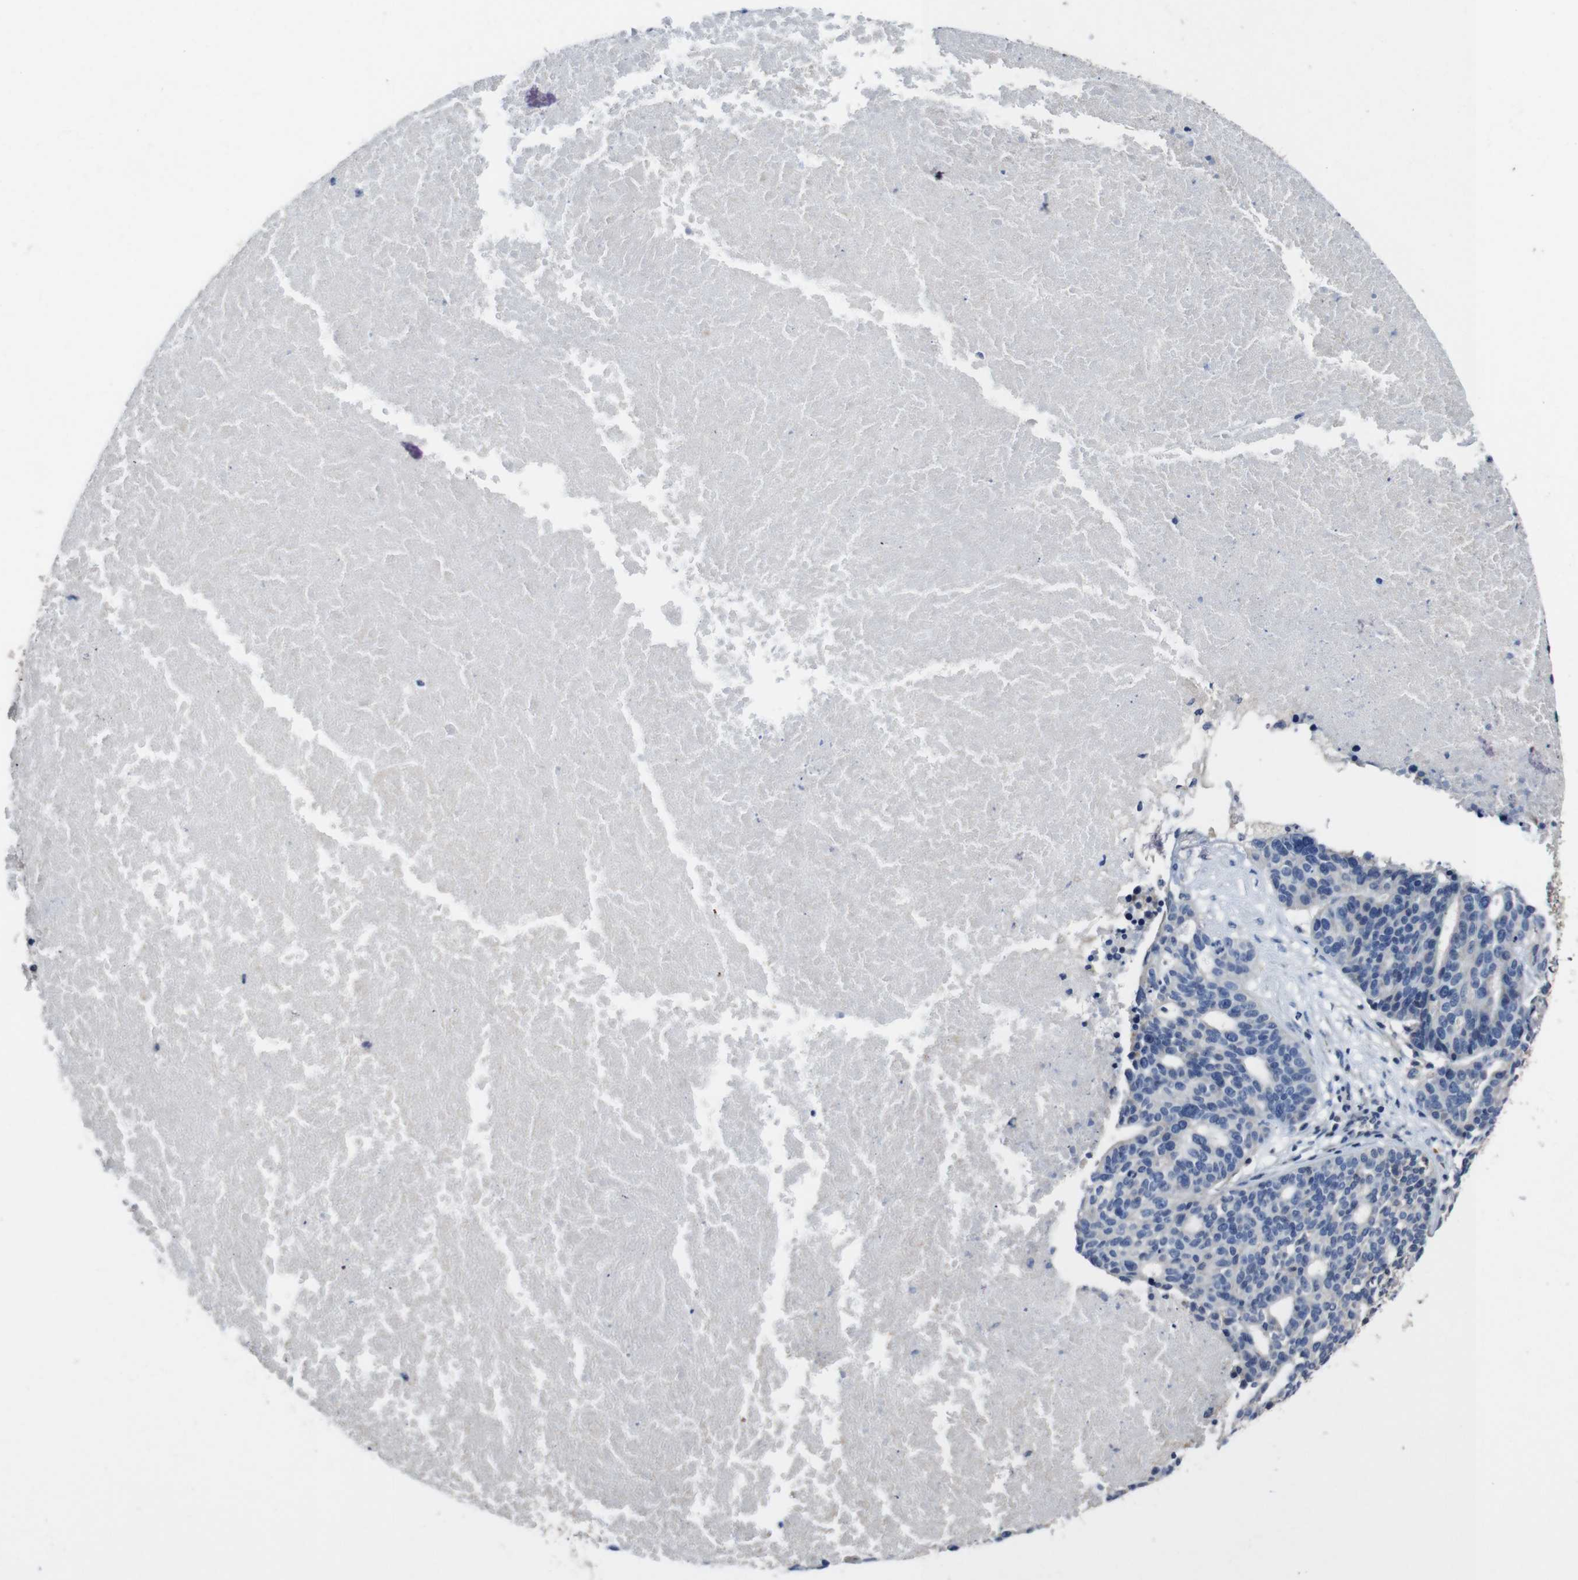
{"staining": {"intensity": "negative", "quantity": "none", "location": "none"}, "tissue": "ovarian cancer", "cell_type": "Tumor cells", "image_type": "cancer", "snomed": [{"axis": "morphology", "description": "Cystadenocarcinoma, serous, NOS"}, {"axis": "topography", "description": "Ovary"}], "caption": "DAB (3,3'-diaminobenzidine) immunohistochemical staining of human serous cystadenocarcinoma (ovarian) shows no significant staining in tumor cells.", "gene": "GLIPR1", "patient": {"sex": "female", "age": 59}}